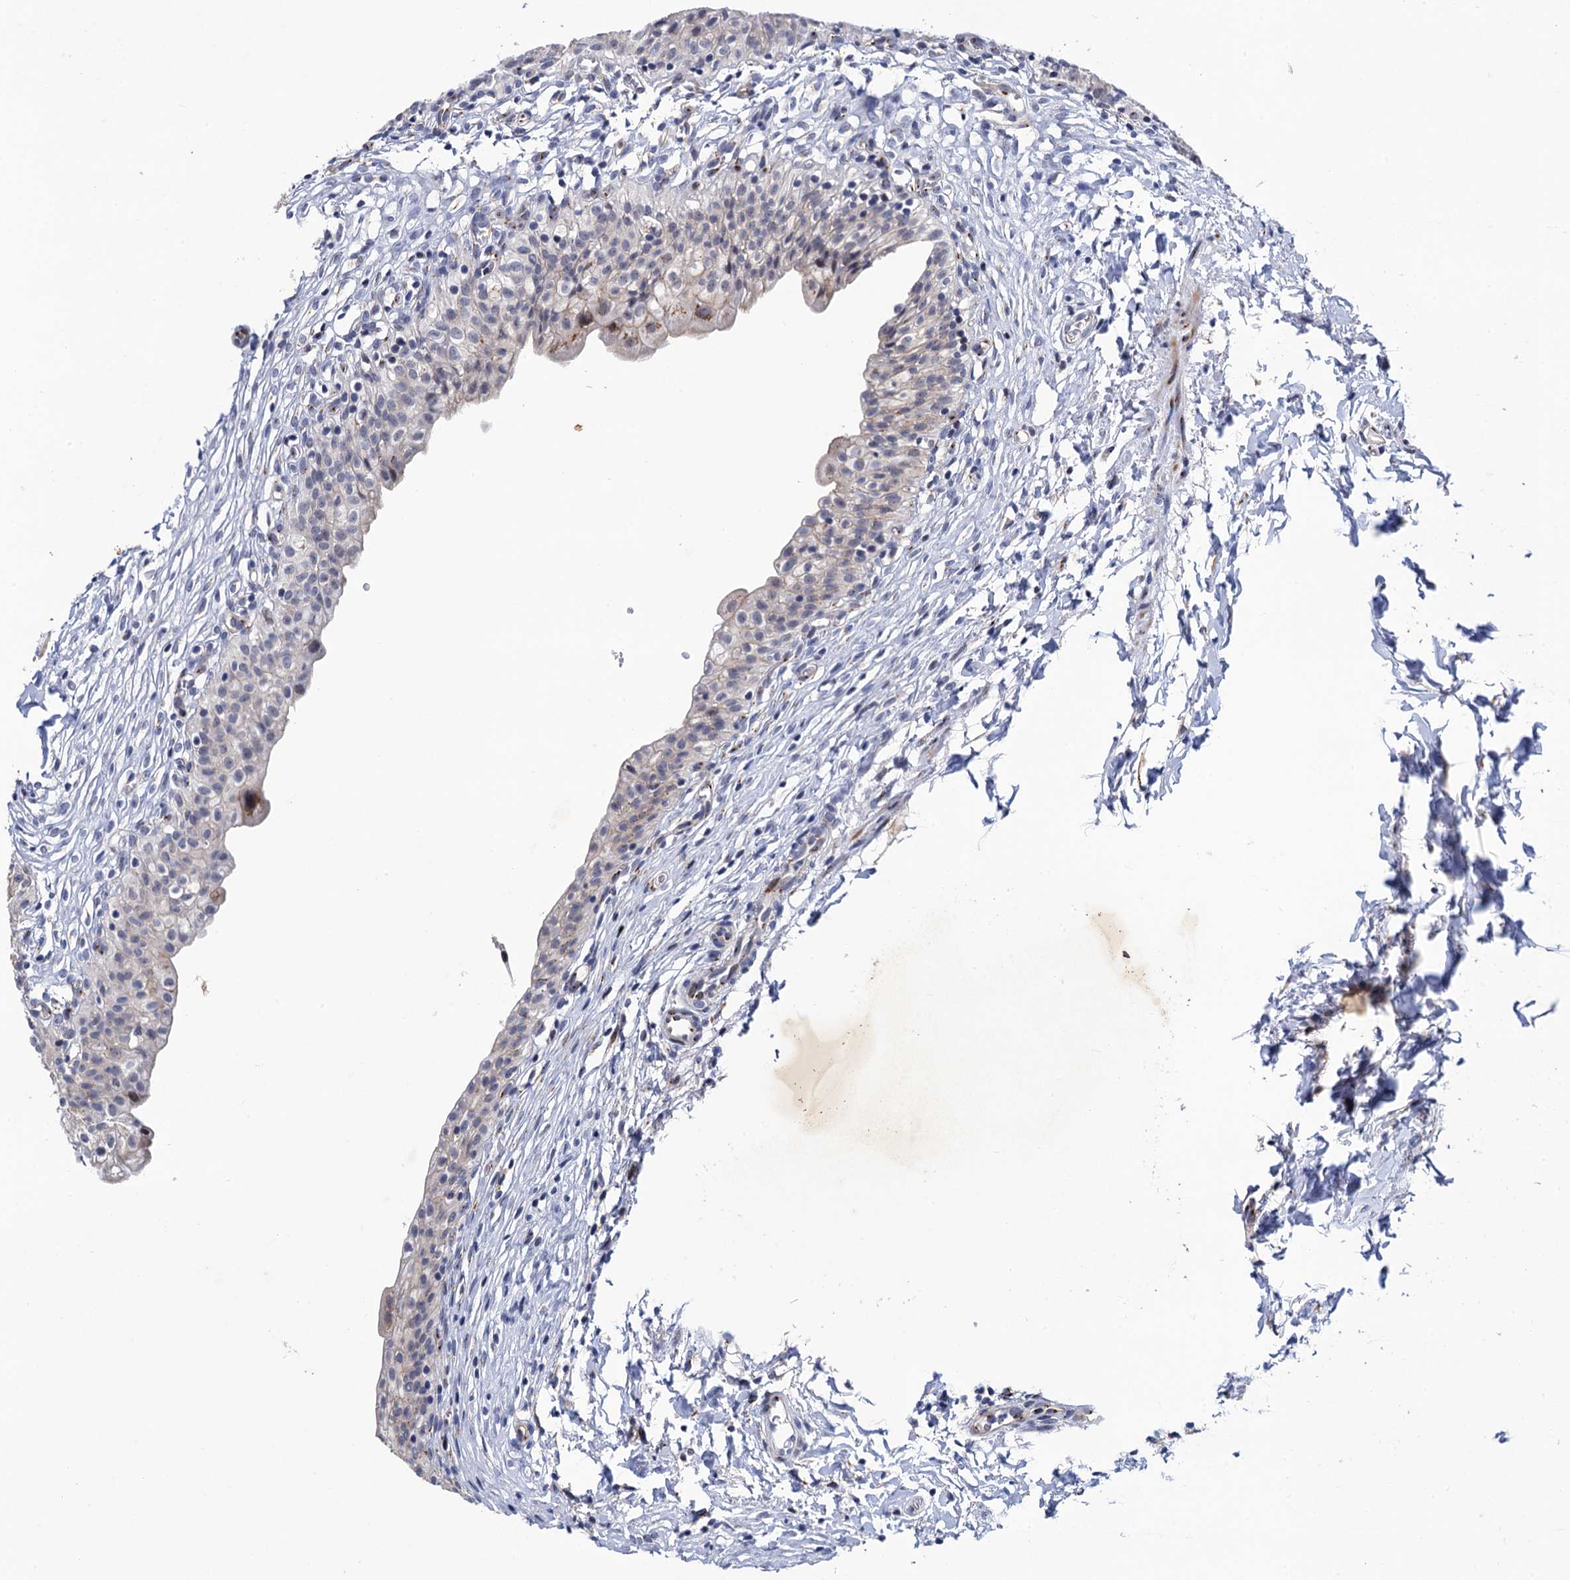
{"staining": {"intensity": "weak", "quantity": "<25%", "location": "cytoplasmic/membranous,nuclear"}, "tissue": "urinary bladder", "cell_type": "Urothelial cells", "image_type": "normal", "snomed": [{"axis": "morphology", "description": "Normal tissue, NOS"}, {"axis": "topography", "description": "Urinary bladder"}], "caption": "IHC of normal human urinary bladder displays no expression in urothelial cells. The staining is performed using DAB brown chromogen with nuclei counter-stained in using hematoxylin.", "gene": "THAP2", "patient": {"sex": "male", "age": 55}}